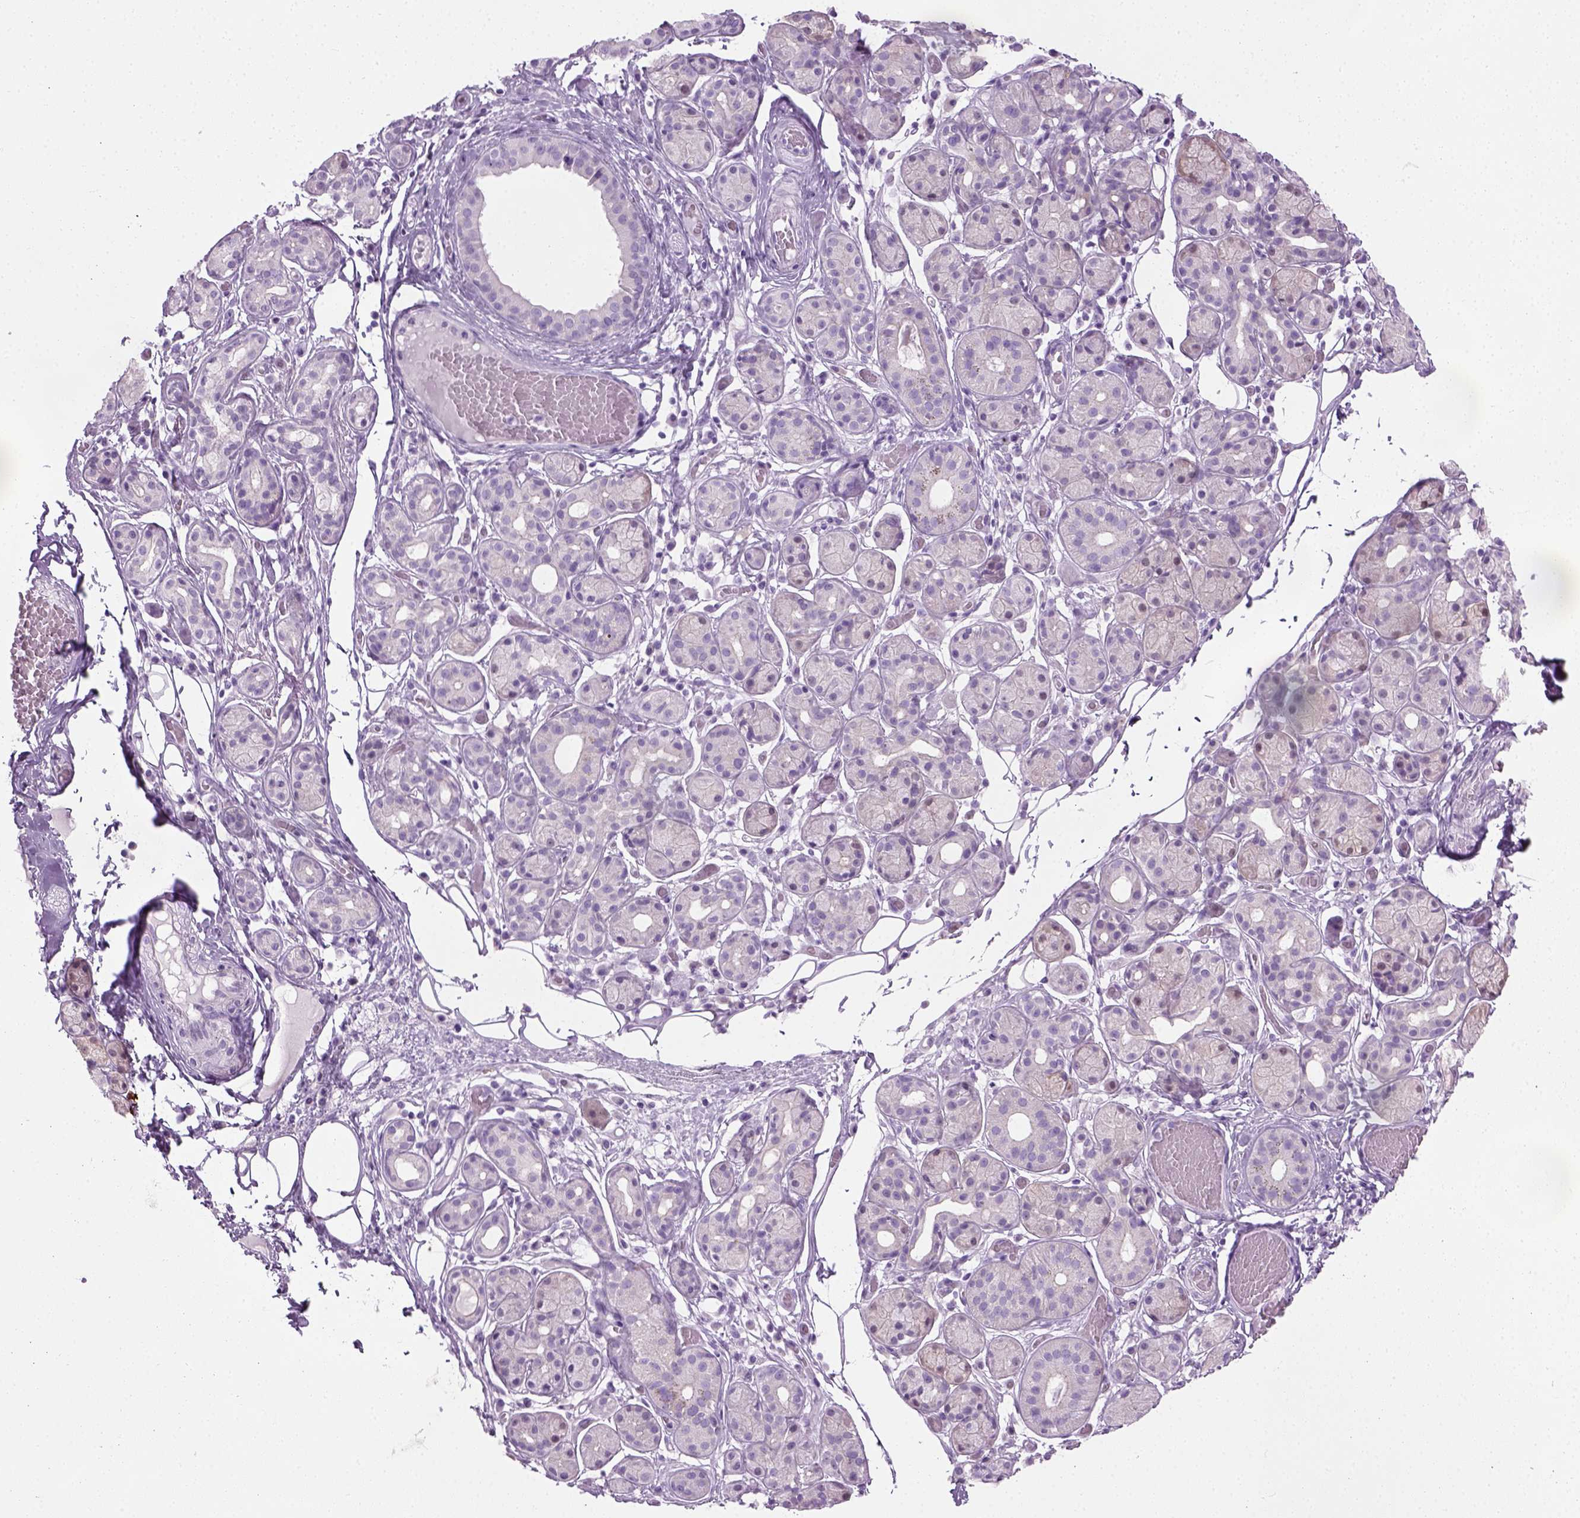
{"staining": {"intensity": "negative", "quantity": "none", "location": "none"}, "tissue": "salivary gland", "cell_type": "Glandular cells", "image_type": "normal", "snomed": [{"axis": "morphology", "description": "Normal tissue, NOS"}, {"axis": "topography", "description": "Salivary gland"}, {"axis": "topography", "description": "Peripheral nerve tissue"}], "caption": "IHC photomicrograph of benign salivary gland: salivary gland stained with DAB shows no significant protein positivity in glandular cells.", "gene": "CIBAR2", "patient": {"sex": "male", "age": 71}}